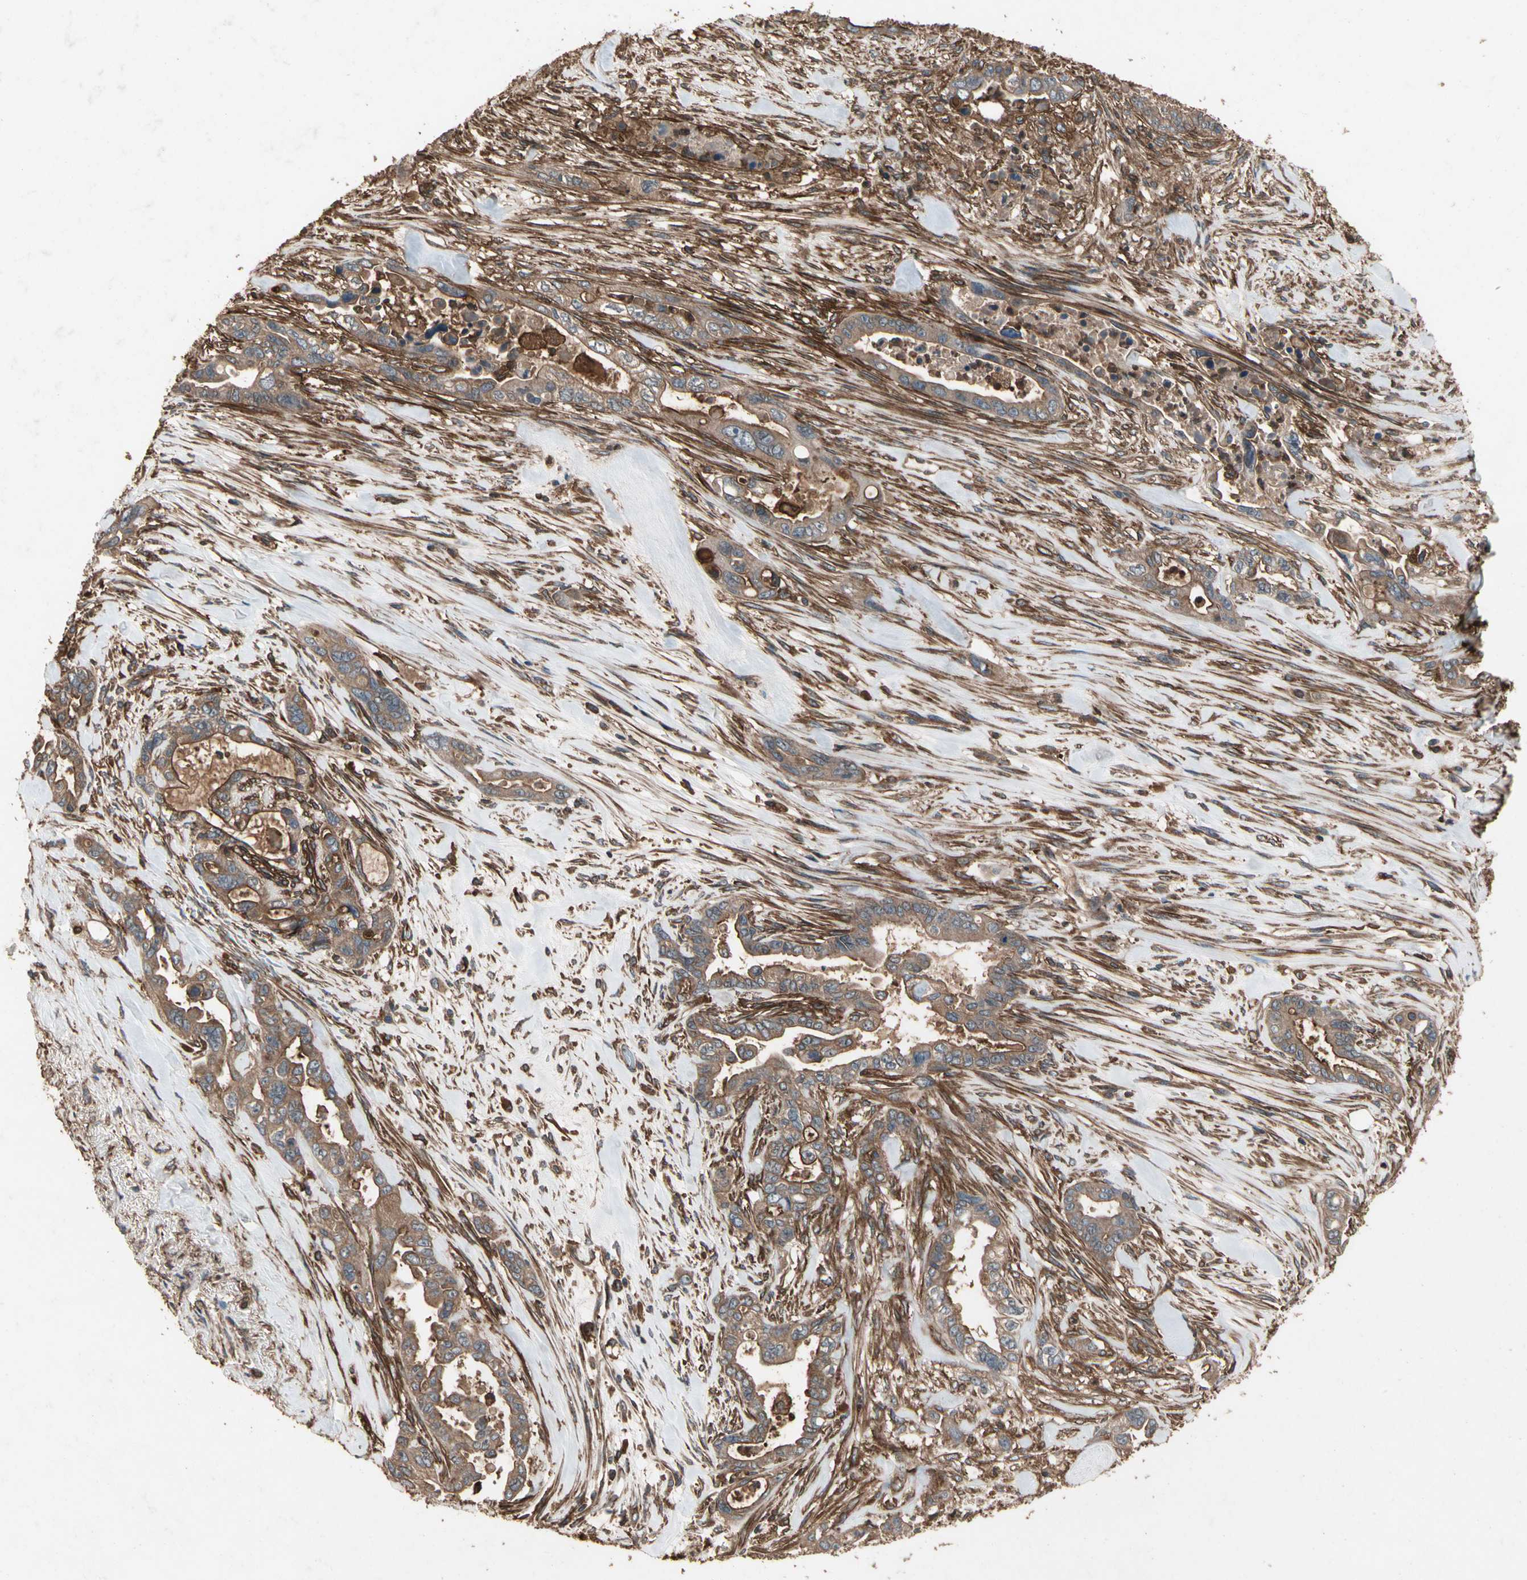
{"staining": {"intensity": "moderate", "quantity": ">75%", "location": "cytoplasmic/membranous"}, "tissue": "pancreatic cancer", "cell_type": "Tumor cells", "image_type": "cancer", "snomed": [{"axis": "morphology", "description": "Adenocarcinoma, NOS"}, {"axis": "topography", "description": "Pancreas"}], "caption": "A brown stain labels moderate cytoplasmic/membranous expression of a protein in adenocarcinoma (pancreatic) tumor cells.", "gene": "AGBL2", "patient": {"sex": "male", "age": 70}}